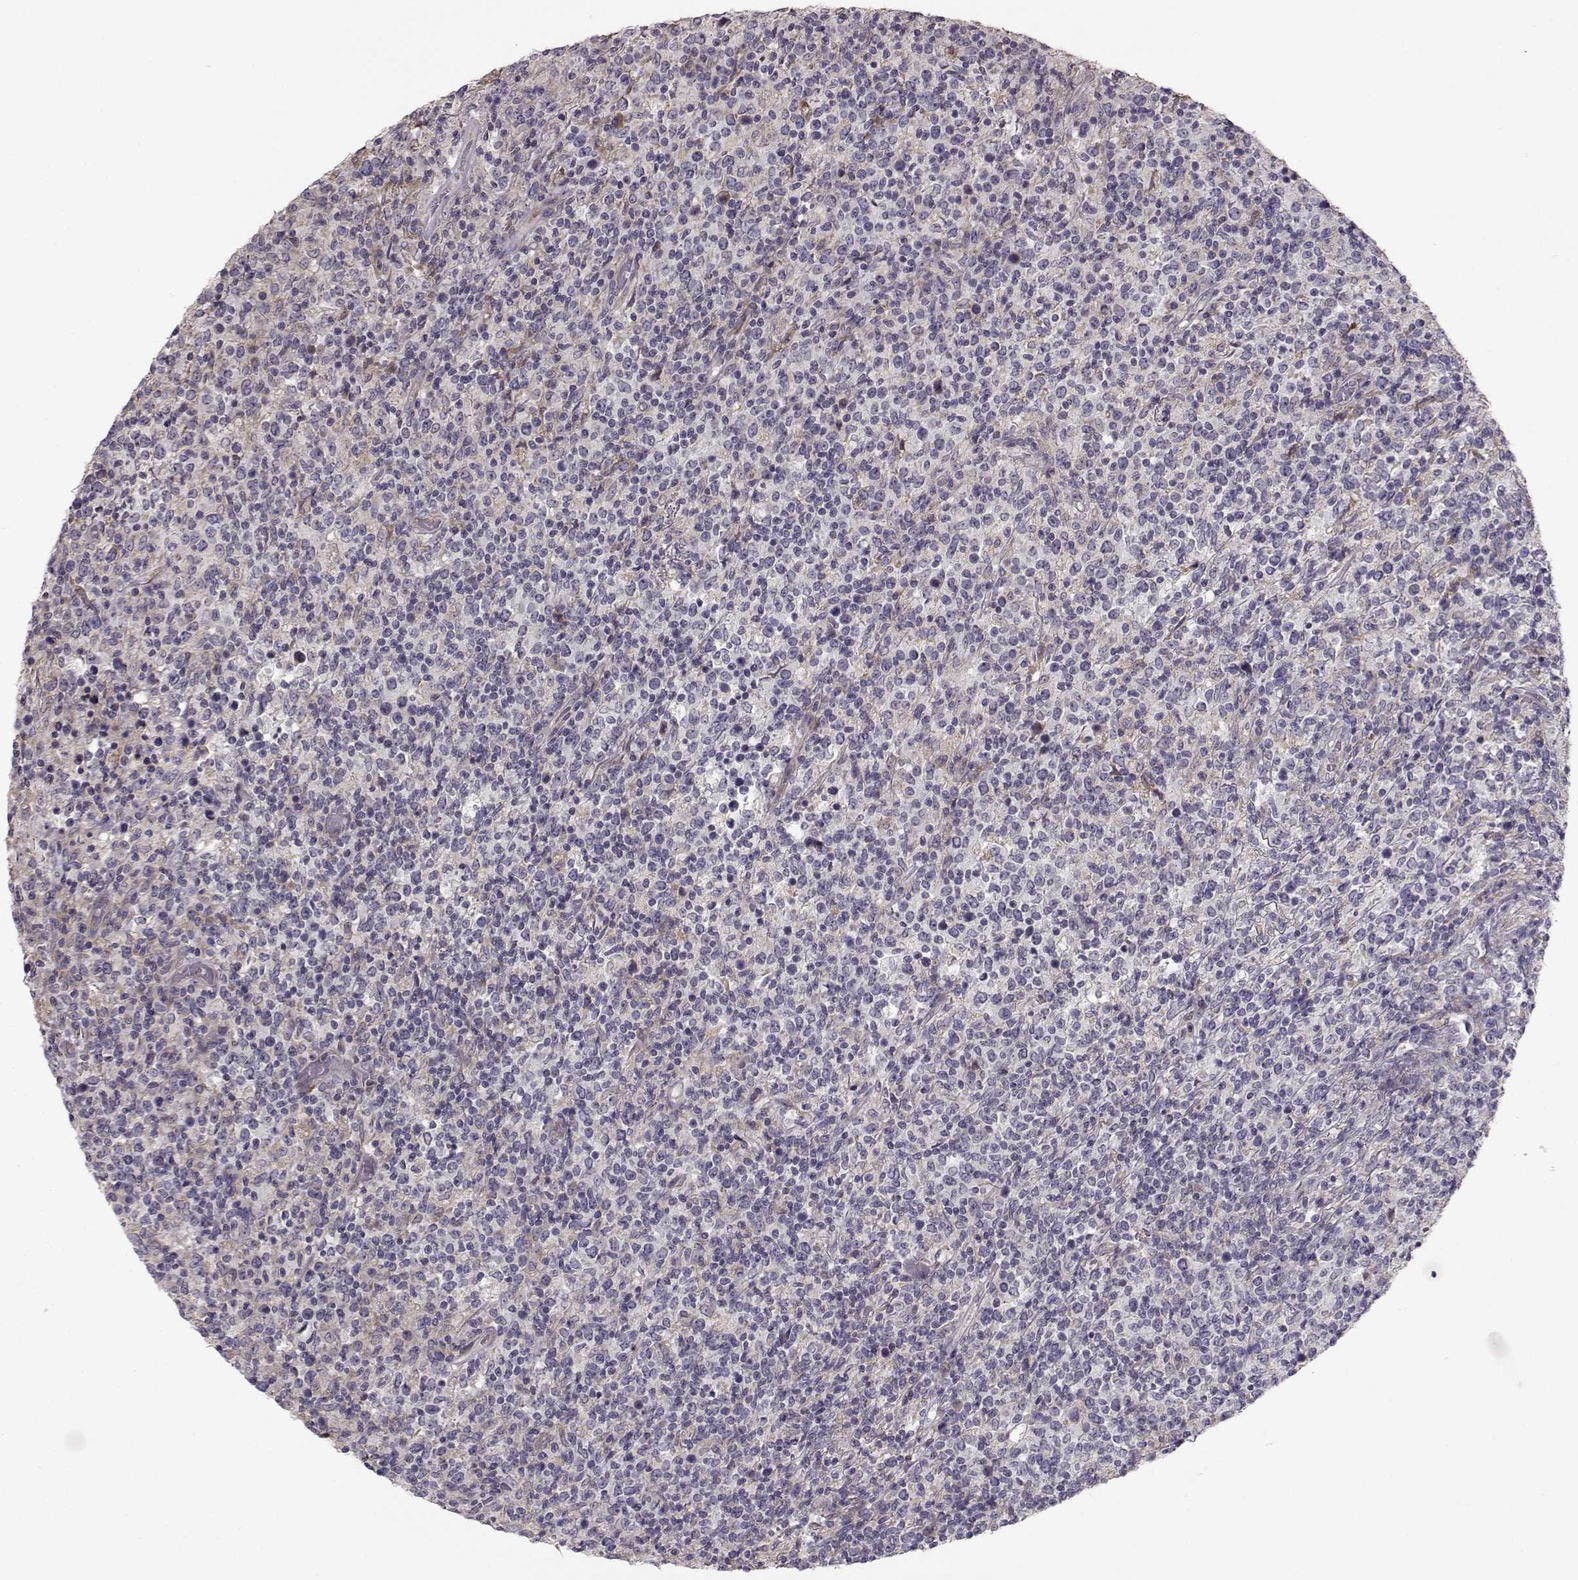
{"staining": {"intensity": "negative", "quantity": "none", "location": "none"}, "tissue": "lymphoma", "cell_type": "Tumor cells", "image_type": "cancer", "snomed": [{"axis": "morphology", "description": "Malignant lymphoma, non-Hodgkin's type, High grade"}, {"axis": "topography", "description": "Lung"}], "caption": "A micrograph of malignant lymphoma, non-Hodgkin's type (high-grade) stained for a protein exhibits no brown staining in tumor cells.", "gene": "ENTPD8", "patient": {"sex": "male", "age": 79}}